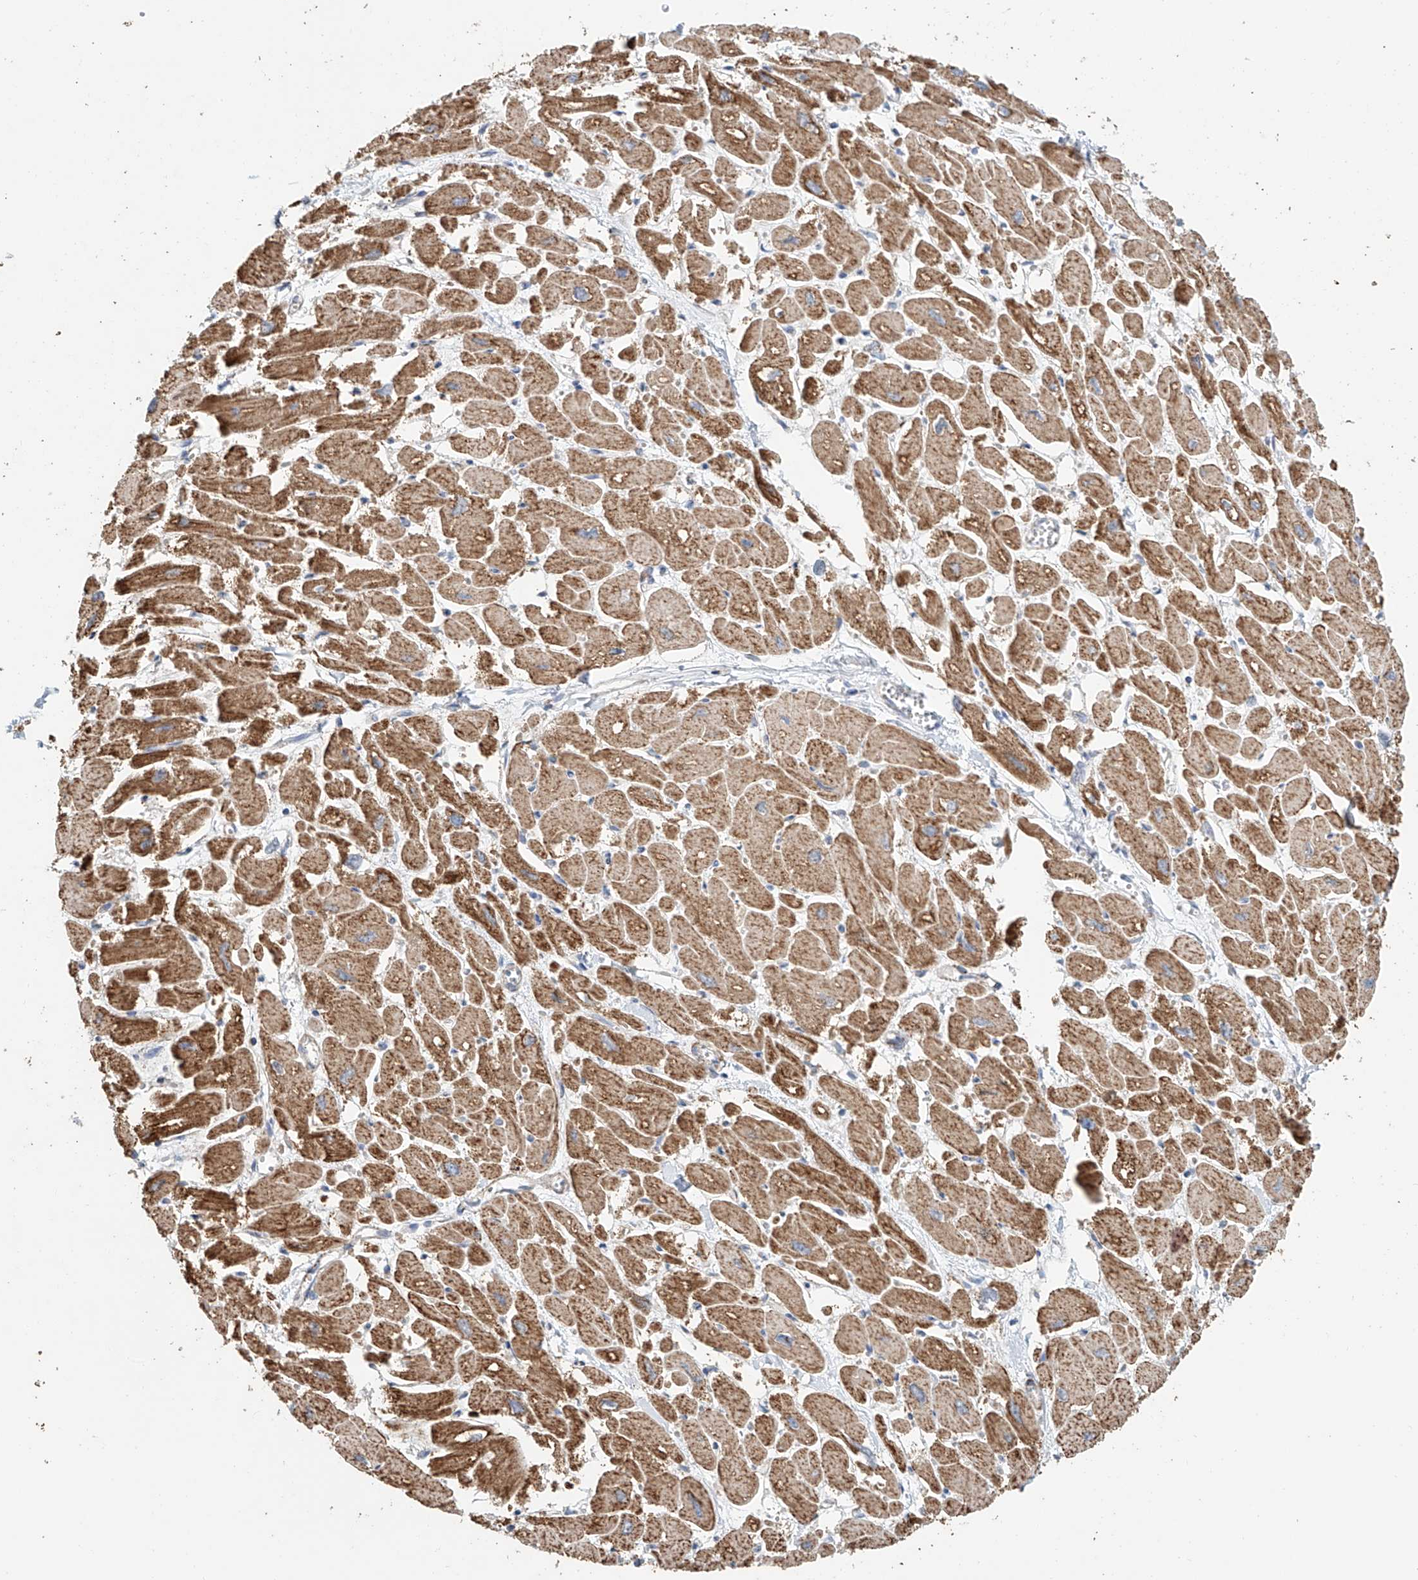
{"staining": {"intensity": "moderate", "quantity": ">75%", "location": "cytoplasmic/membranous"}, "tissue": "heart muscle", "cell_type": "Cardiomyocytes", "image_type": "normal", "snomed": [{"axis": "morphology", "description": "Normal tissue, NOS"}, {"axis": "topography", "description": "Heart"}], "caption": "Protein expression by immunohistochemistry demonstrates moderate cytoplasmic/membranous staining in approximately >75% of cardiomyocytes in benign heart muscle.", "gene": "MCL1", "patient": {"sex": "male", "age": 54}}